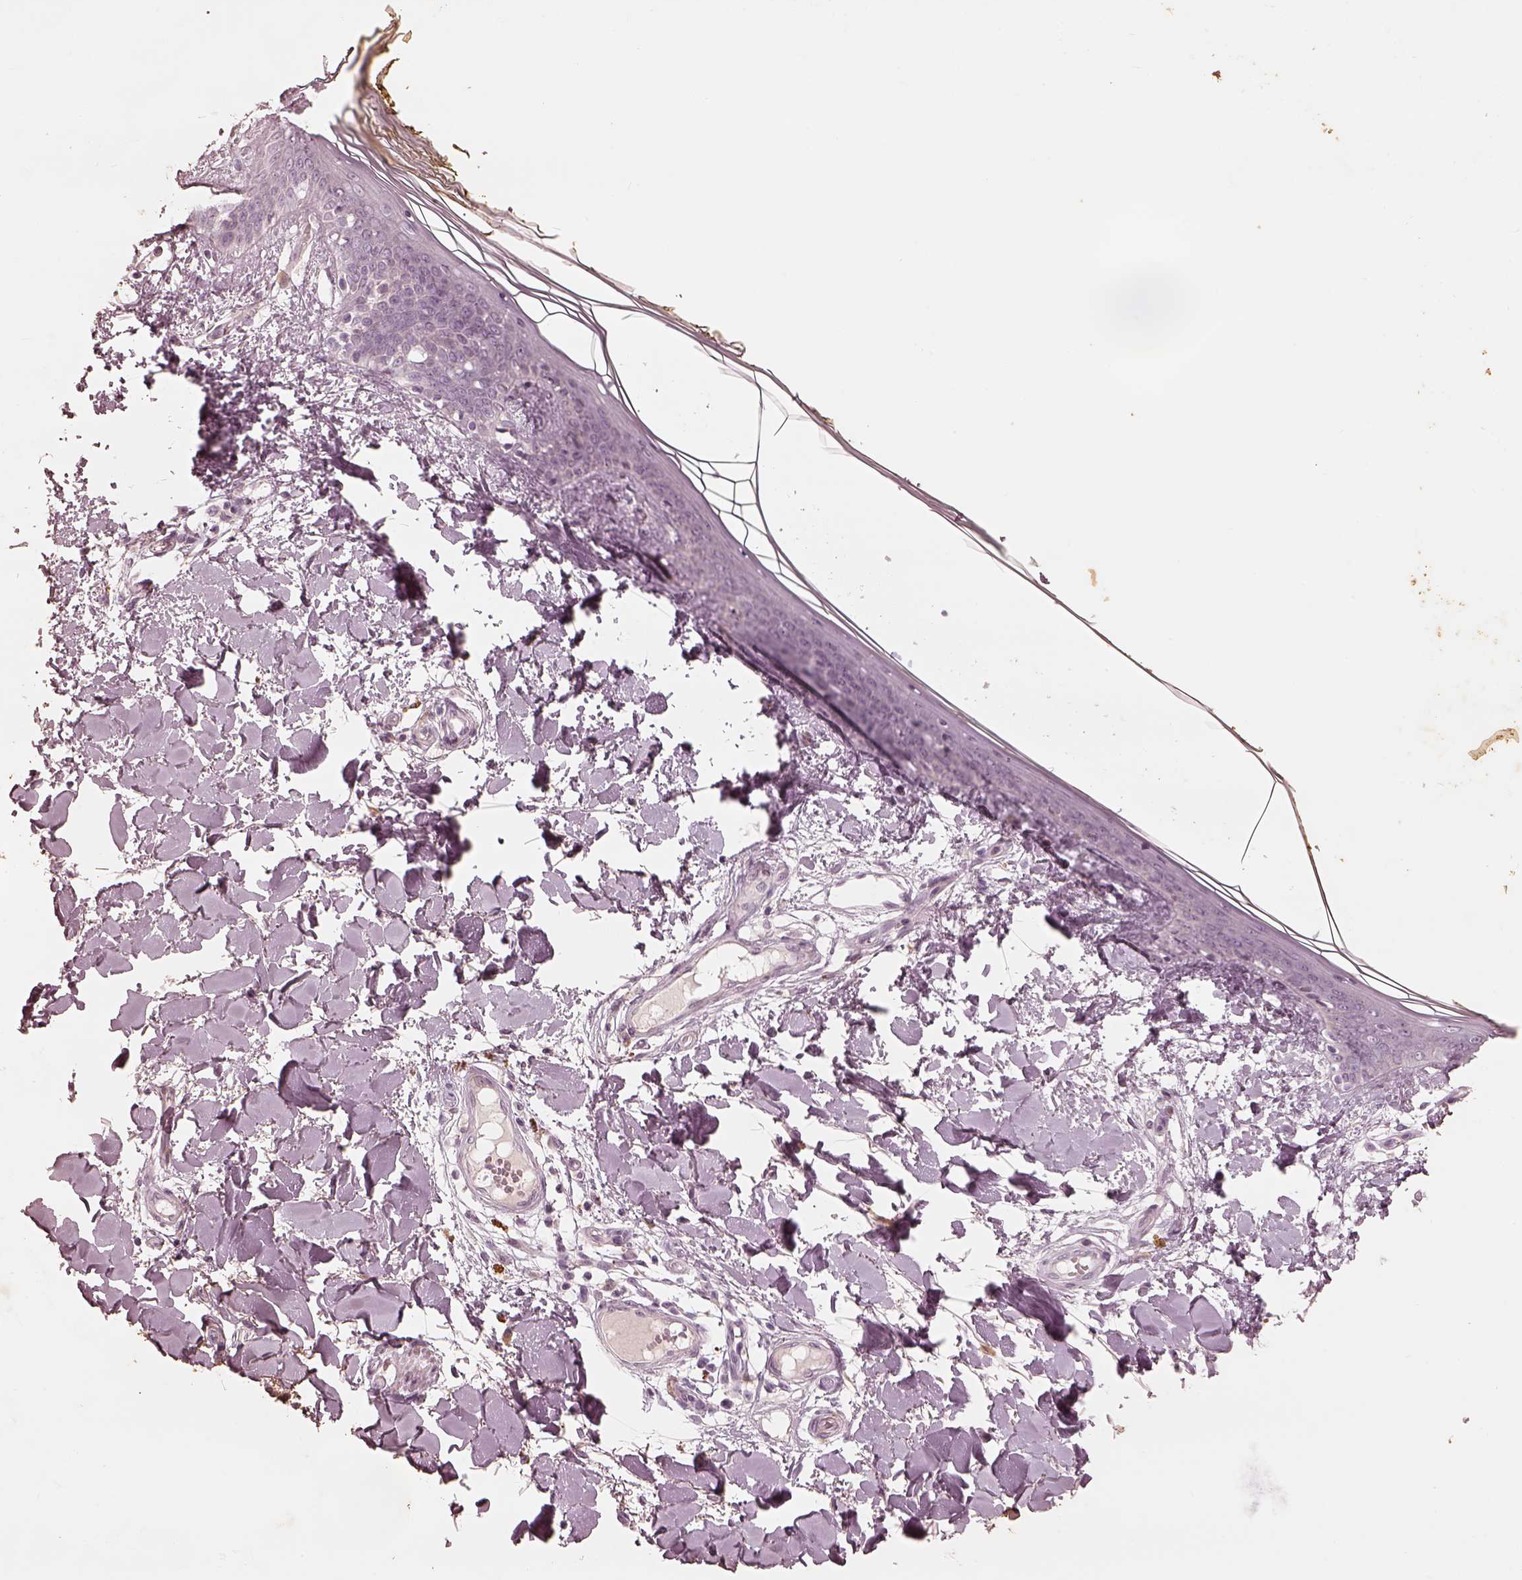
{"staining": {"intensity": "negative", "quantity": "none", "location": "none"}, "tissue": "skin", "cell_type": "Fibroblasts", "image_type": "normal", "snomed": [{"axis": "morphology", "description": "Normal tissue, NOS"}, {"axis": "topography", "description": "Skin"}], "caption": "This is an immunohistochemistry micrograph of normal skin. There is no positivity in fibroblasts.", "gene": "ADRB3", "patient": {"sex": "female", "age": 34}}